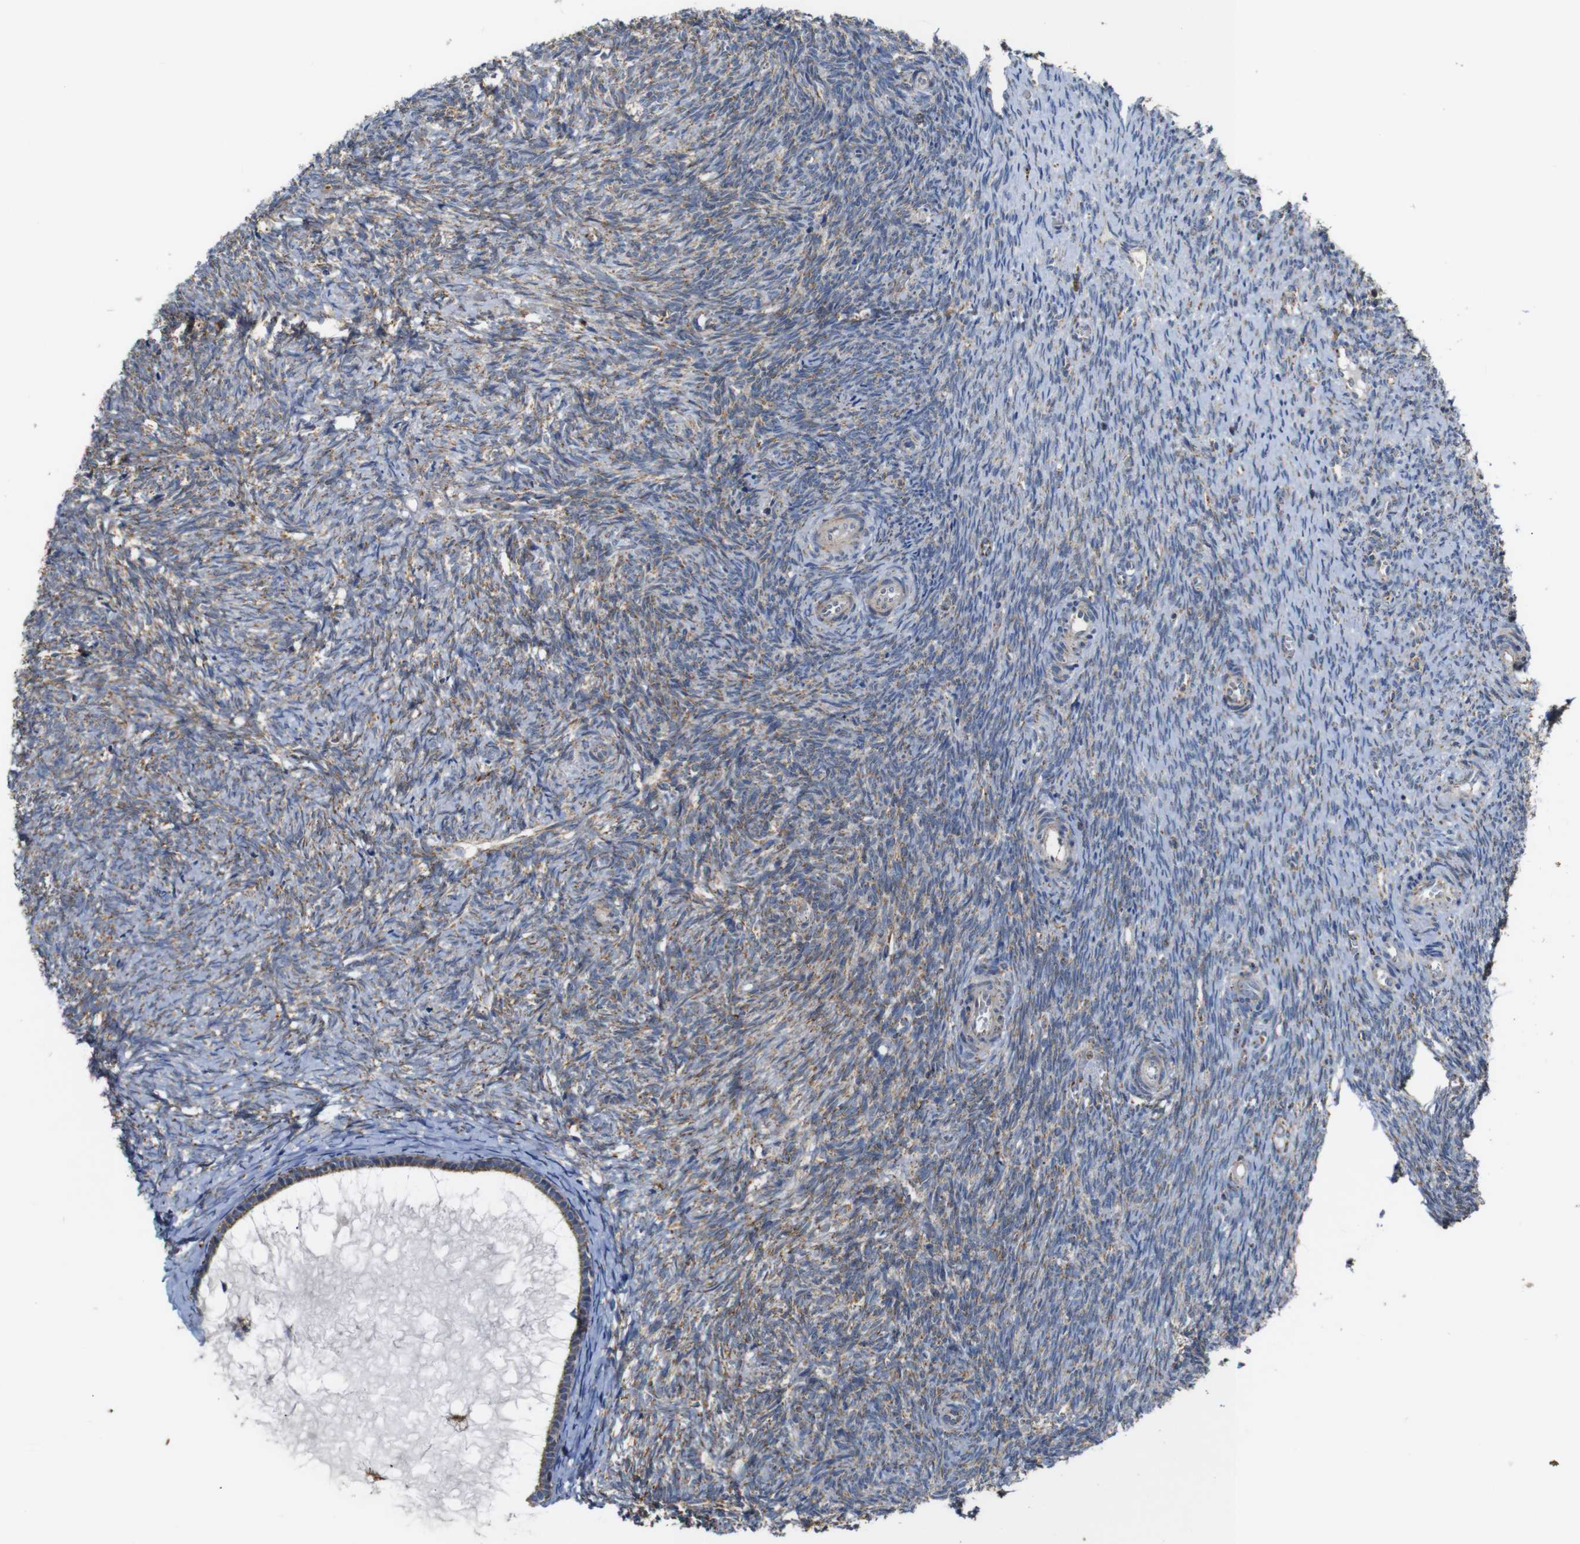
{"staining": {"intensity": "moderate", "quantity": "25%-75%", "location": "cytoplasmic/membranous"}, "tissue": "ovary", "cell_type": "Ovarian stroma cells", "image_type": "normal", "snomed": [{"axis": "morphology", "description": "Normal tissue, NOS"}, {"axis": "topography", "description": "Ovary"}], "caption": "DAB (3,3'-diaminobenzidine) immunohistochemical staining of benign ovary shows moderate cytoplasmic/membranous protein positivity in approximately 25%-75% of ovarian stroma cells. (Brightfield microscopy of DAB IHC at high magnification).", "gene": "NR3C2", "patient": {"sex": "female", "age": 41}}